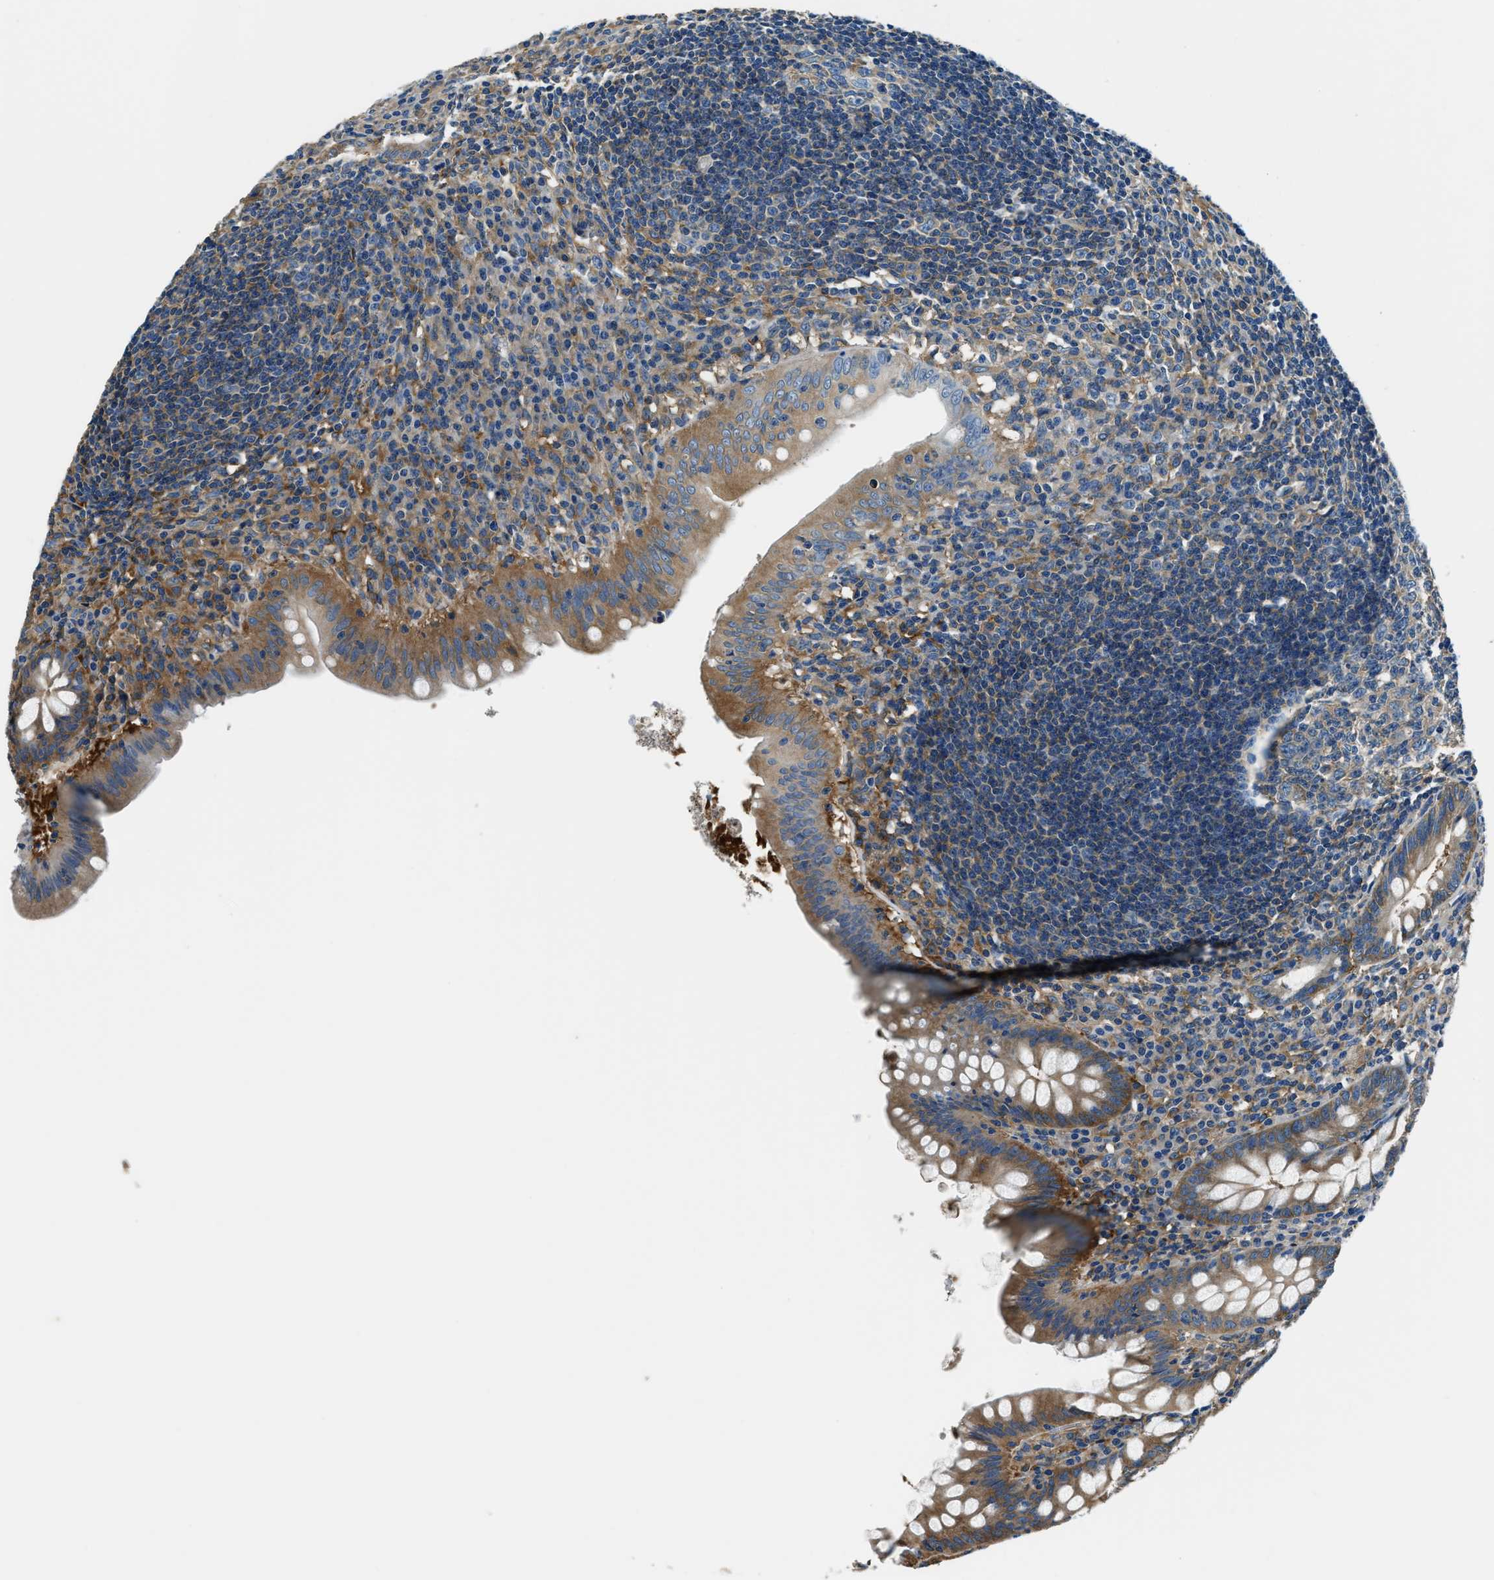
{"staining": {"intensity": "strong", "quantity": ">75%", "location": "cytoplasmic/membranous"}, "tissue": "appendix", "cell_type": "Glandular cells", "image_type": "normal", "snomed": [{"axis": "morphology", "description": "Normal tissue, NOS"}, {"axis": "topography", "description": "Appendix"}], "caption": "A micrograph of human appendix stained for a protein exhibits strong cytoplasmic/membranous brown staining in glandular cells. (Stains: DAB (3,3'-diaminobenzidine) in brown, nuclei in blue, Microscopy: brightfield microscopy at high magnification).", "gene": "EEA1", "patient": {"sex": "male", "age": 56}}